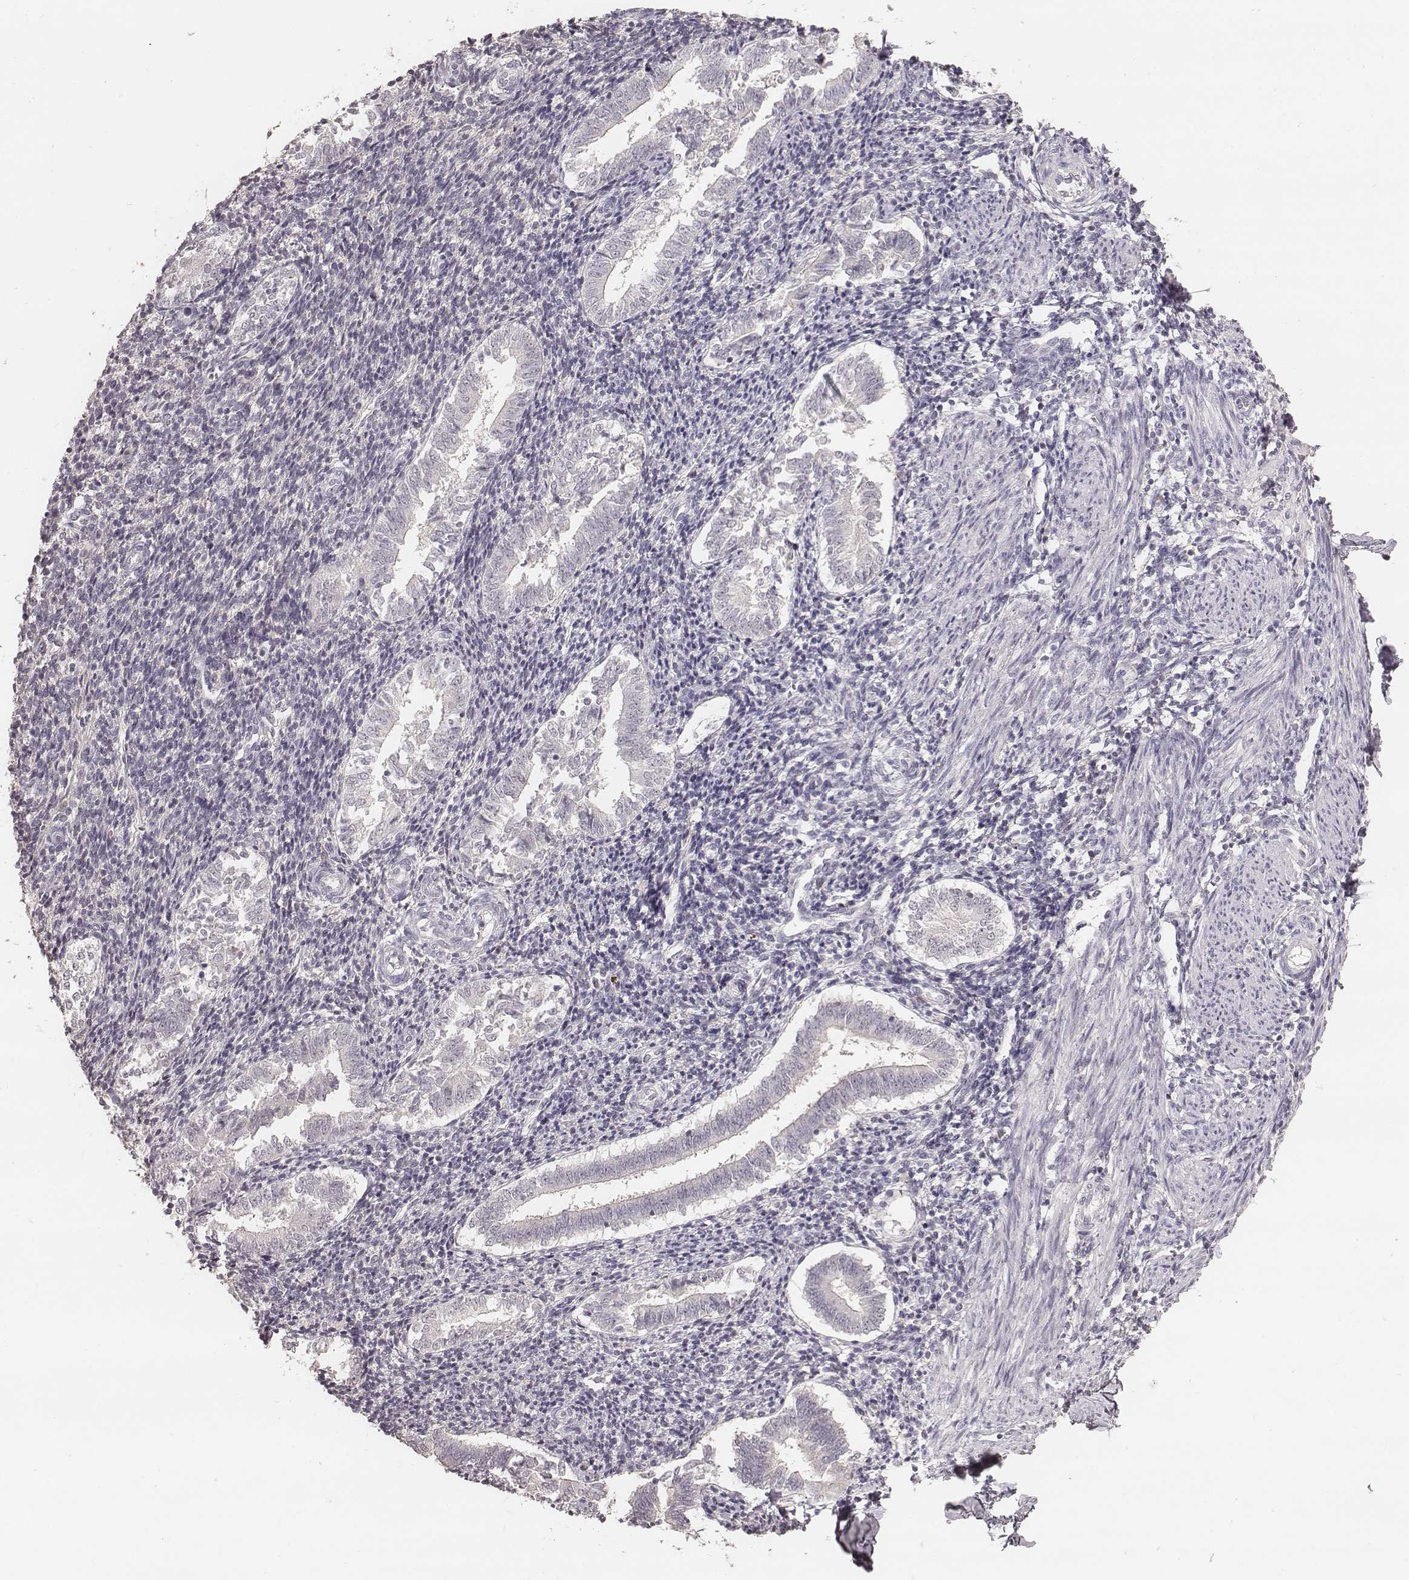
{"staining": {"intensity": "negative", "quantity": "none", "location": "none"}, "tissue": "endometrium", "cell_type": "Cells in endometrial stroma", "image_type": "normal", "snomed": [{"axis": "morphology", "description": "Normal tissue, NOS"}, {"axis": "topography", "description": "Endometrium"}], "caption": "DAB (3,3'-diaminobenzidine) immunohistochemical staining of normal human endometrium shows no significant positivity in cells in endometrial stroma.", "gene": "LY6K", "patient": {"sex": "female", "age": 25}}